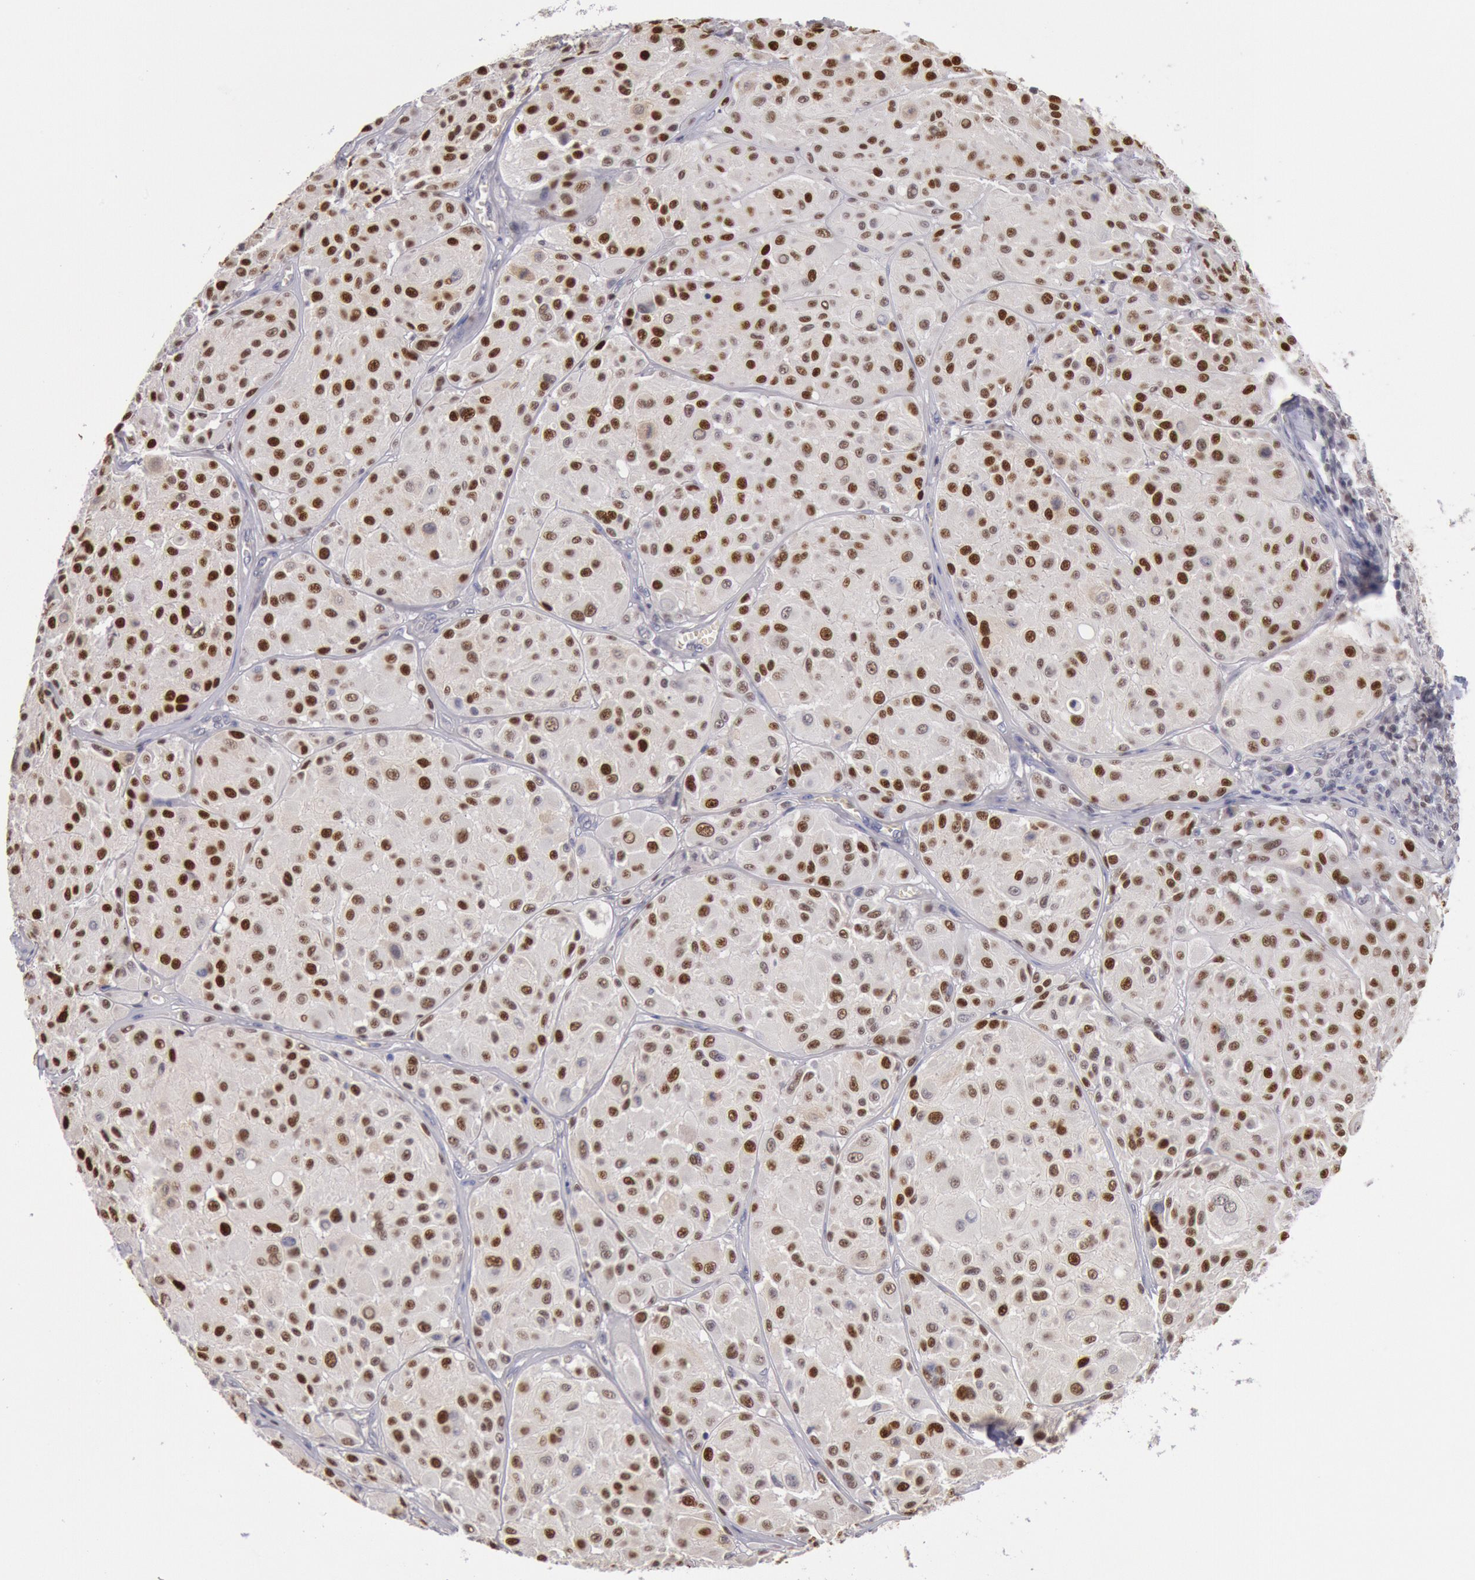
{"staining": {"intensity": "strong", "quantity": ">75%", "location": "nuclear"}, "tissue": "melanoma", "cell_type": "Tumor cells", "image_type": "cancer", "snomed": [{"axis": "morphology", "description": "Malignant melanoma, NOS"}, {"axis": "topography", "description": "Skin"}], "caption": "Approximately >75% of tumor cells in human malignant melanoma reveal strong nuclear protein positivity as visualized by brown immunohistochemical staining.", "gene": "RPS6KA5", "patient": {"sex": "male", "age": 36}}